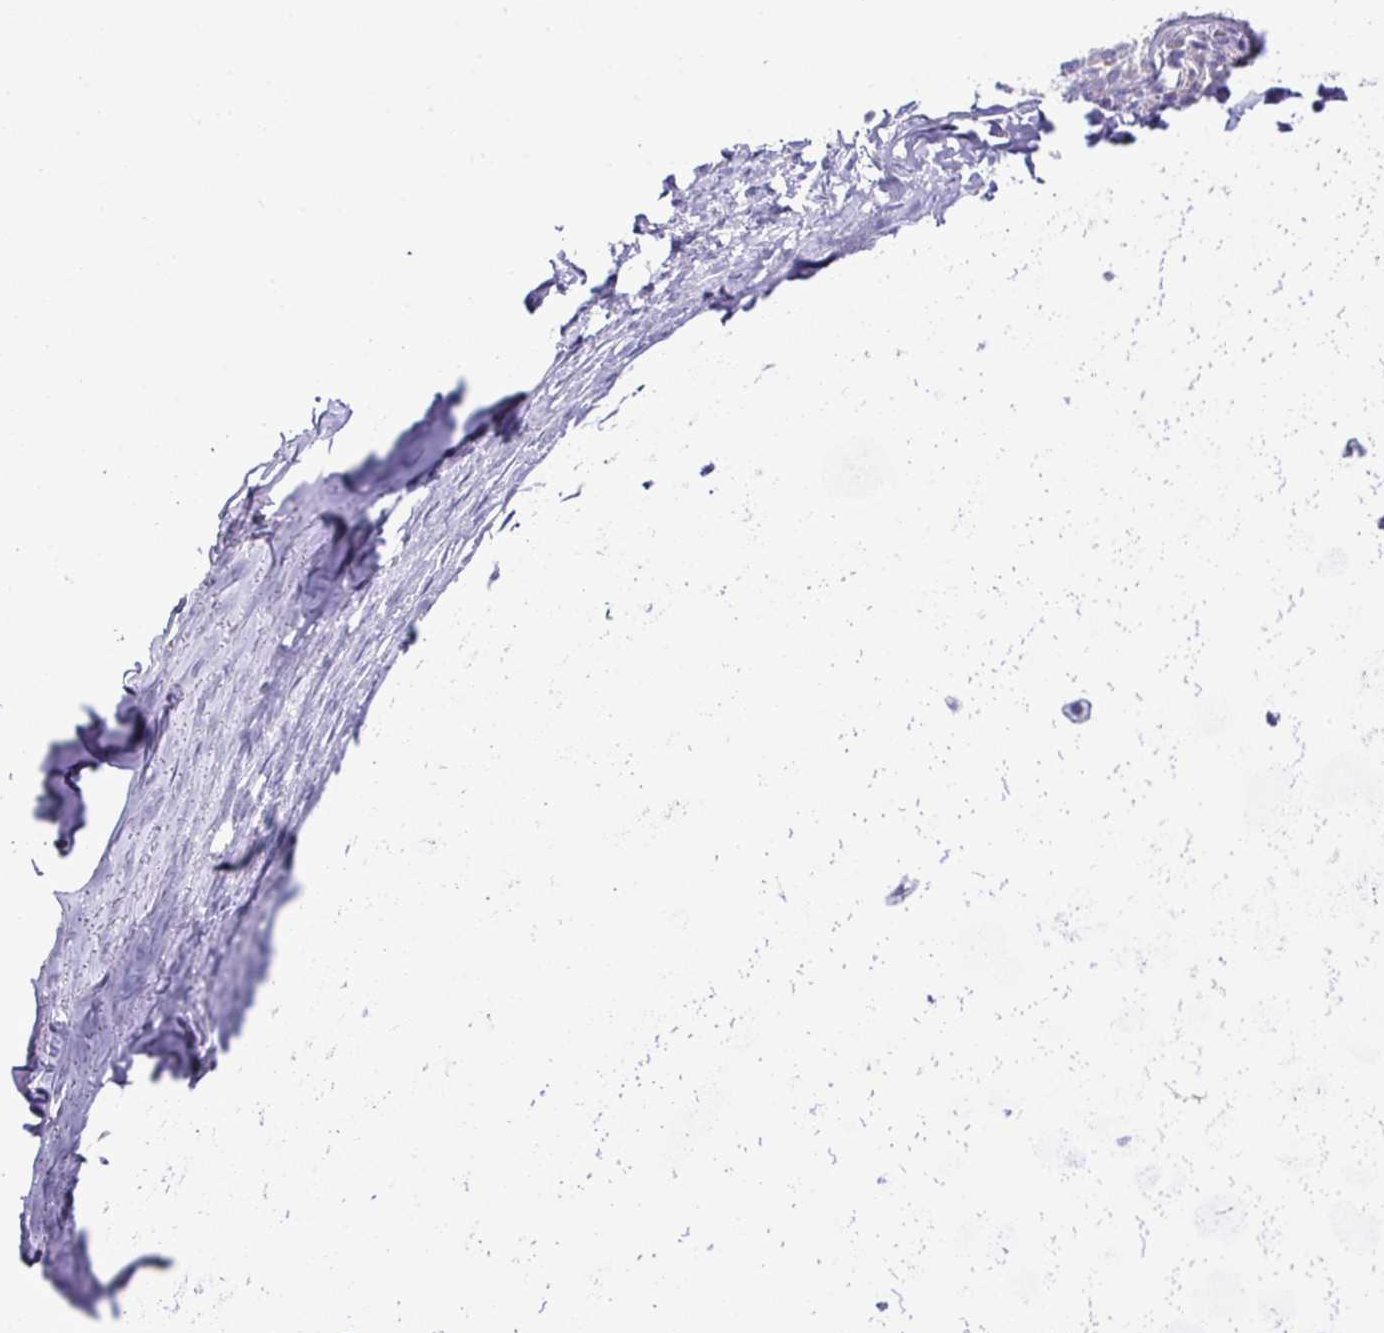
{"staining": {"intensity": "negative", "quantity": "none", "location": "none"}, "tissue": "soft tissue", "cell_type": "Chondrocytes", "image_type": "normal", "snomed": [{"axis": "morphology", "description": "Normal tissue, NOS"}, {"axis": "topography", "description": "Cartilage tissue"}, {"axis": "topography", "description": "Bronchus"}], "caption": "Human soft tissue stained for a protein using immunohistochemistry reveals no staining in chondrocytes.", "gene": "PGAP4", "patient": {"sex": "male", "age": 56}}